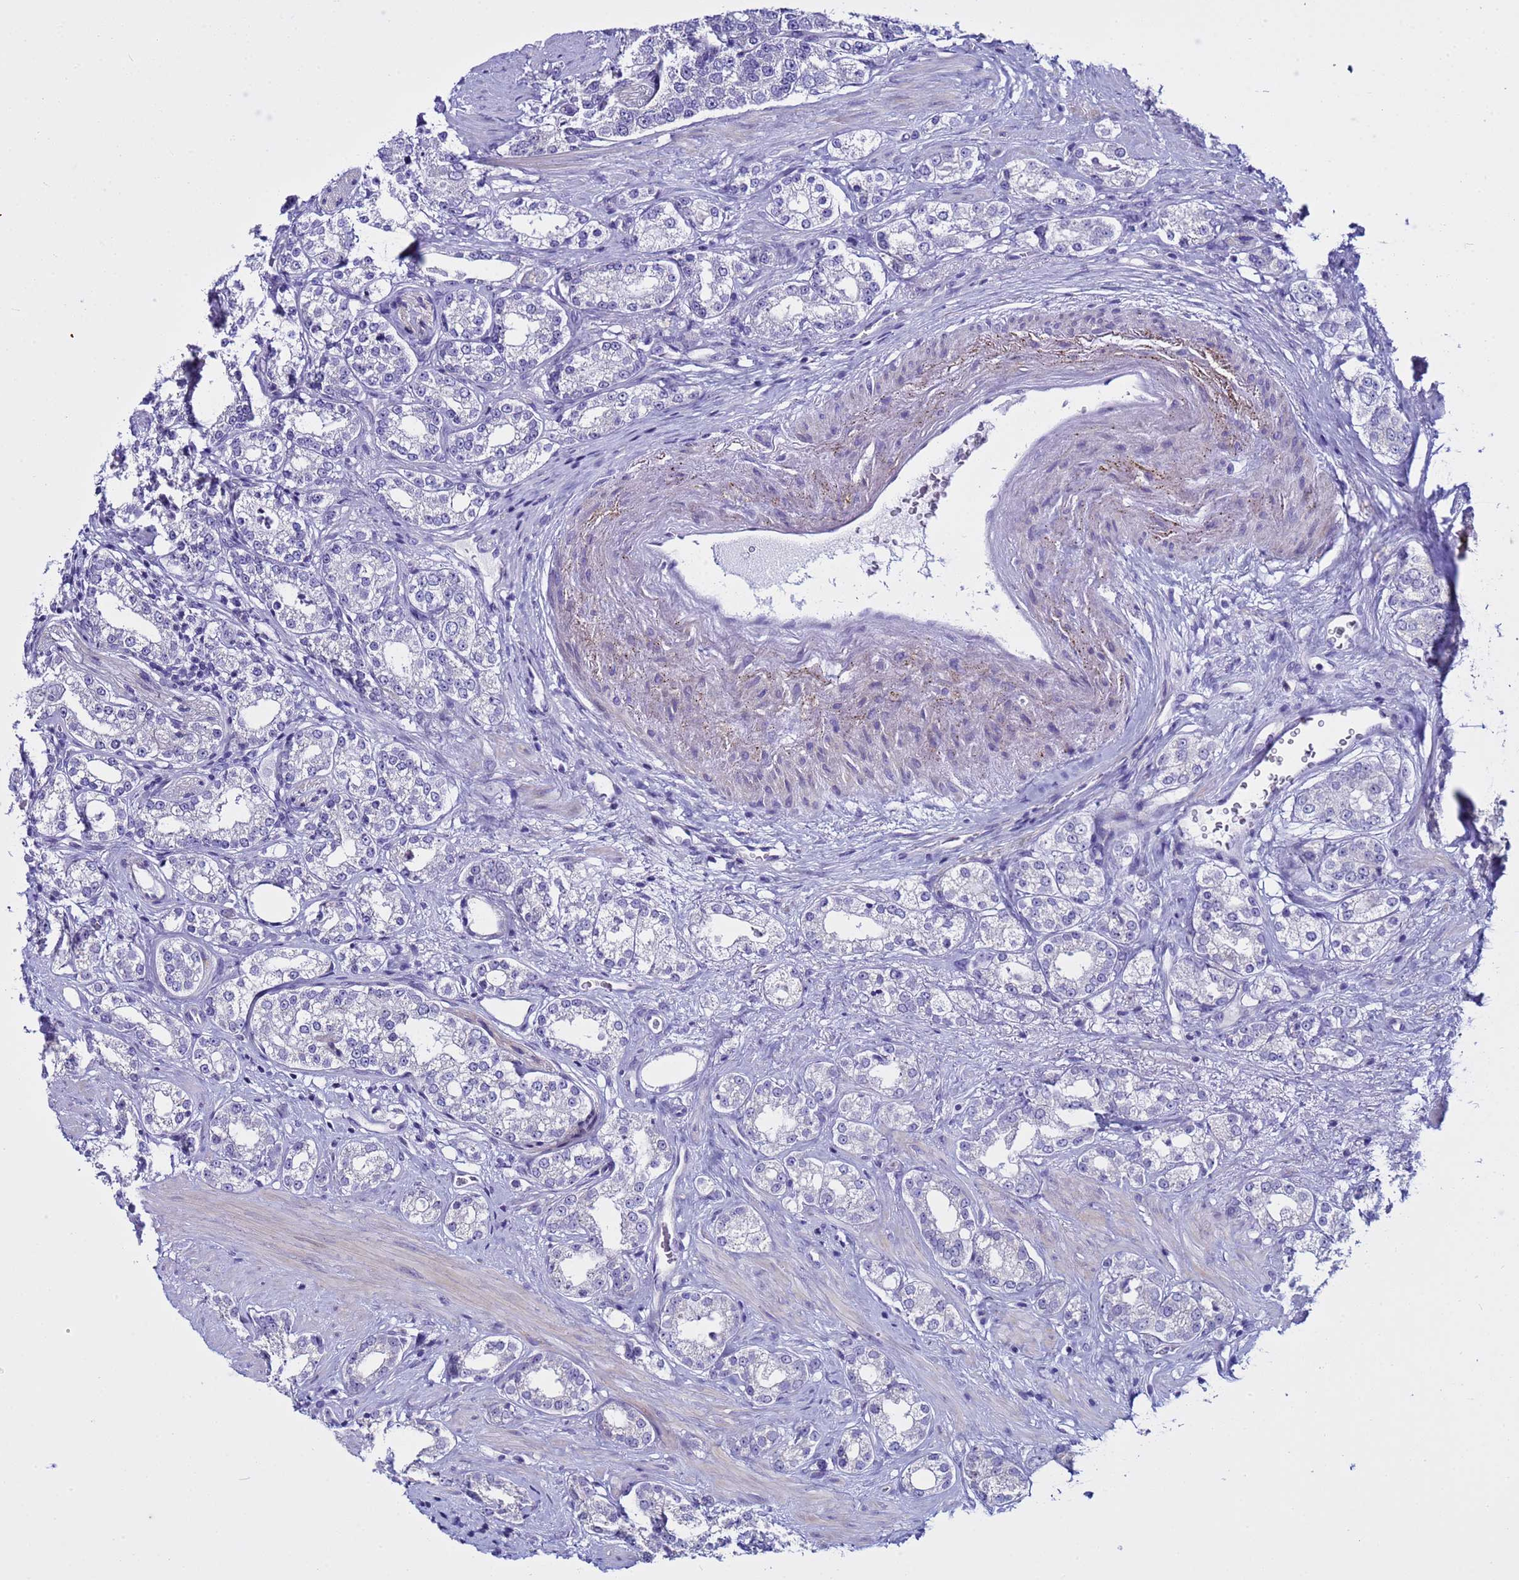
{"staining": {"intensity": "negative", "quantity": "none", "location": "none"}, "tissue": "prostate cancer", "cell_type": "Tumor cells", "image_type": "cancer", "snomed": [{"axis": "morphology", "description": "Normal tissue, NOS"}, {"axis": "morphology", "description": "Adenocarcinoma, High grade"}, {"axis": "topography", "description": "Prostate"}], "caption": "IHC of prostate cancer (high-grade adenocarcinoma) demonstrates no expression in tumor cells. (Brightfield microscopy of DAB IHC at high magnification).", "gene": "IGSF11", "patient": {"sex": "male", "age": 83}}